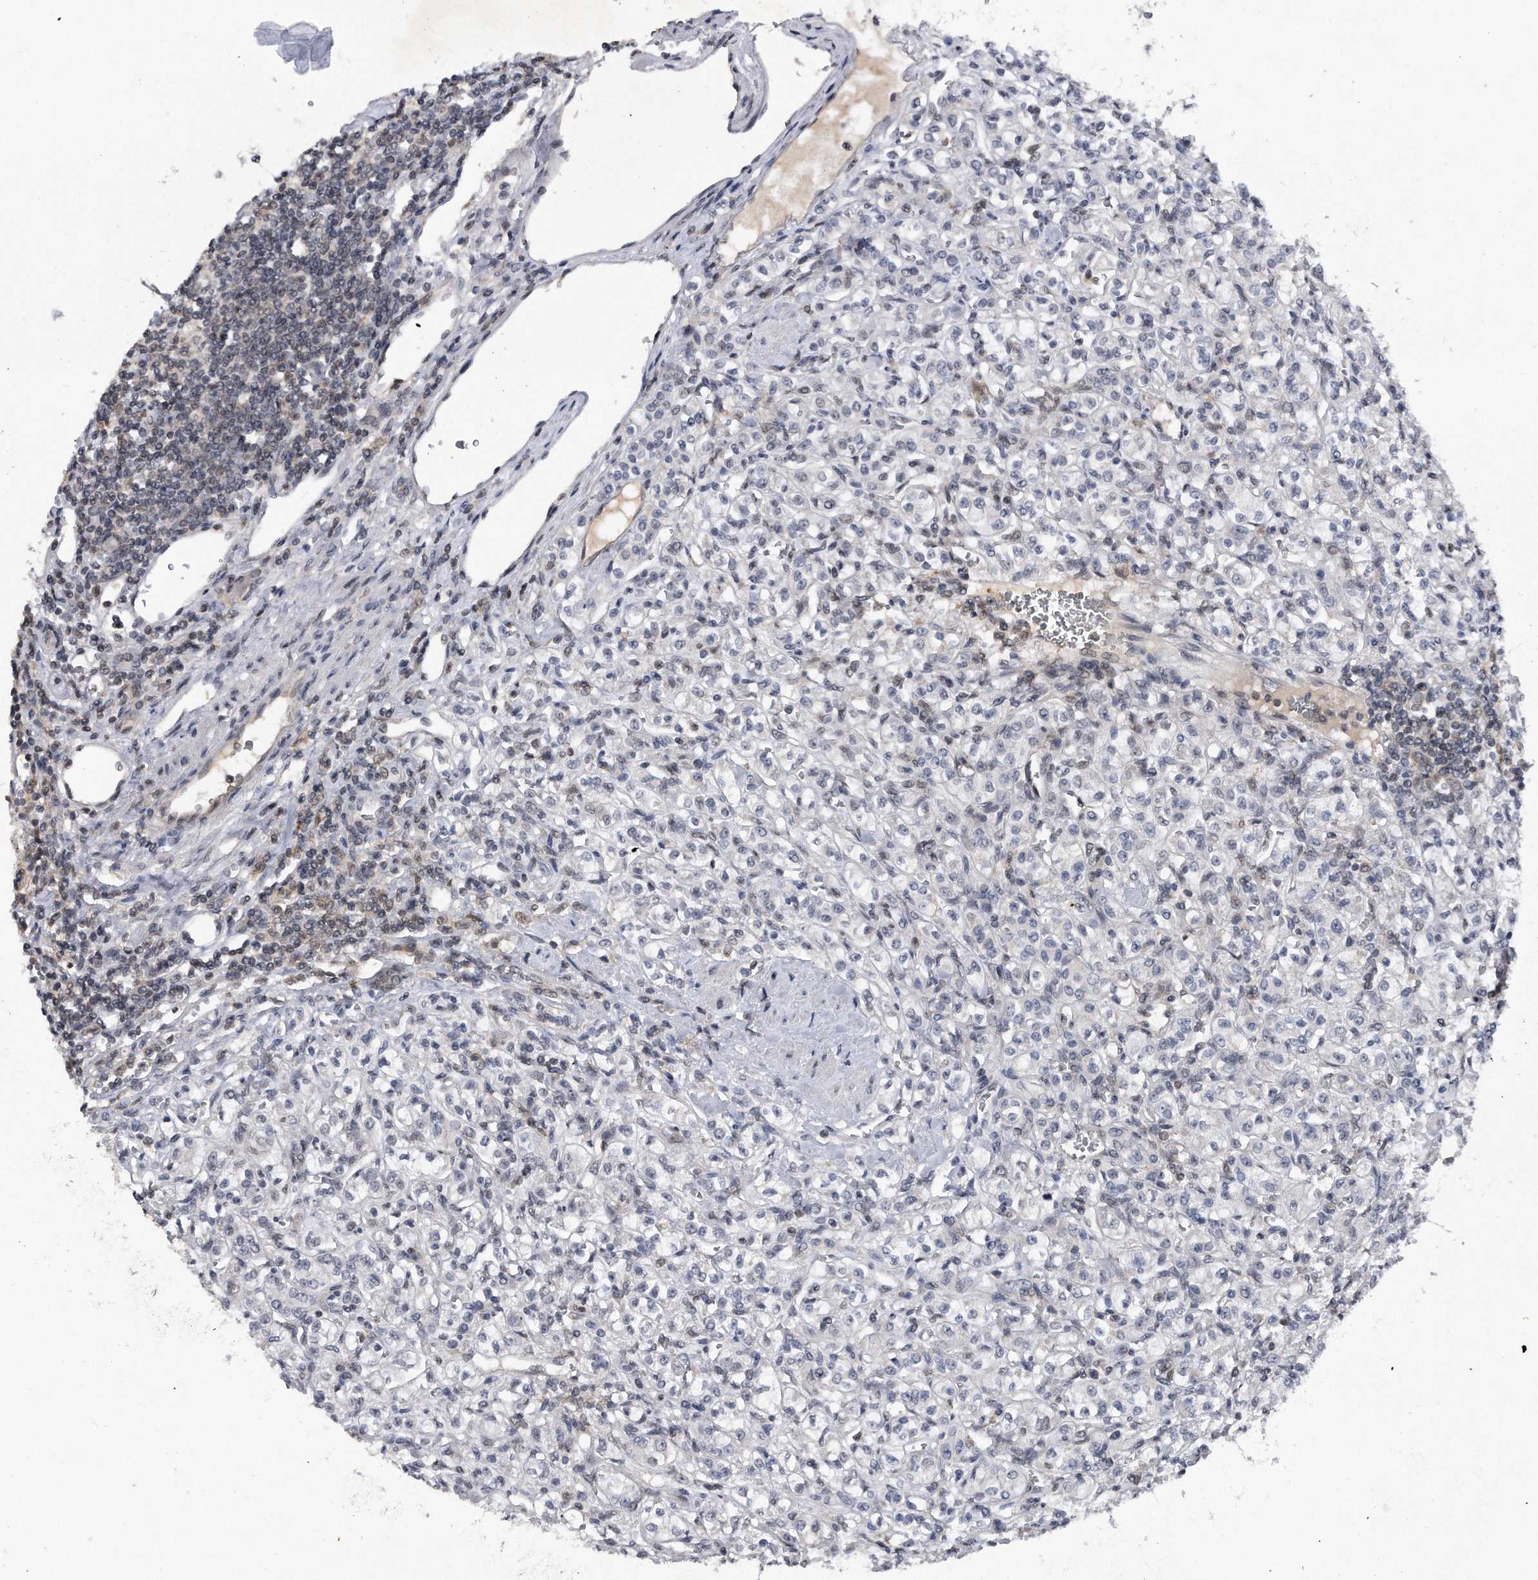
{"staining": {"intensity": "negative", "quantity": "none", "location": "none"}, "tissue": "renal cancer", "cell_type": "Tumor cells", "image_type": "cancer", "snomed": [{"axis": "morphology", "description": "Adenocarcinoma, NOS"}, {"axis": "topography", "description": "Kidney"}], "caption": "This is an immunohistochemistry (IHC) photomicrograph of adenocarcinoma (renal). There is no staining in tumor cells.", "gene": "VIRMA", "patient": {"sex": "male", "age": 77}}